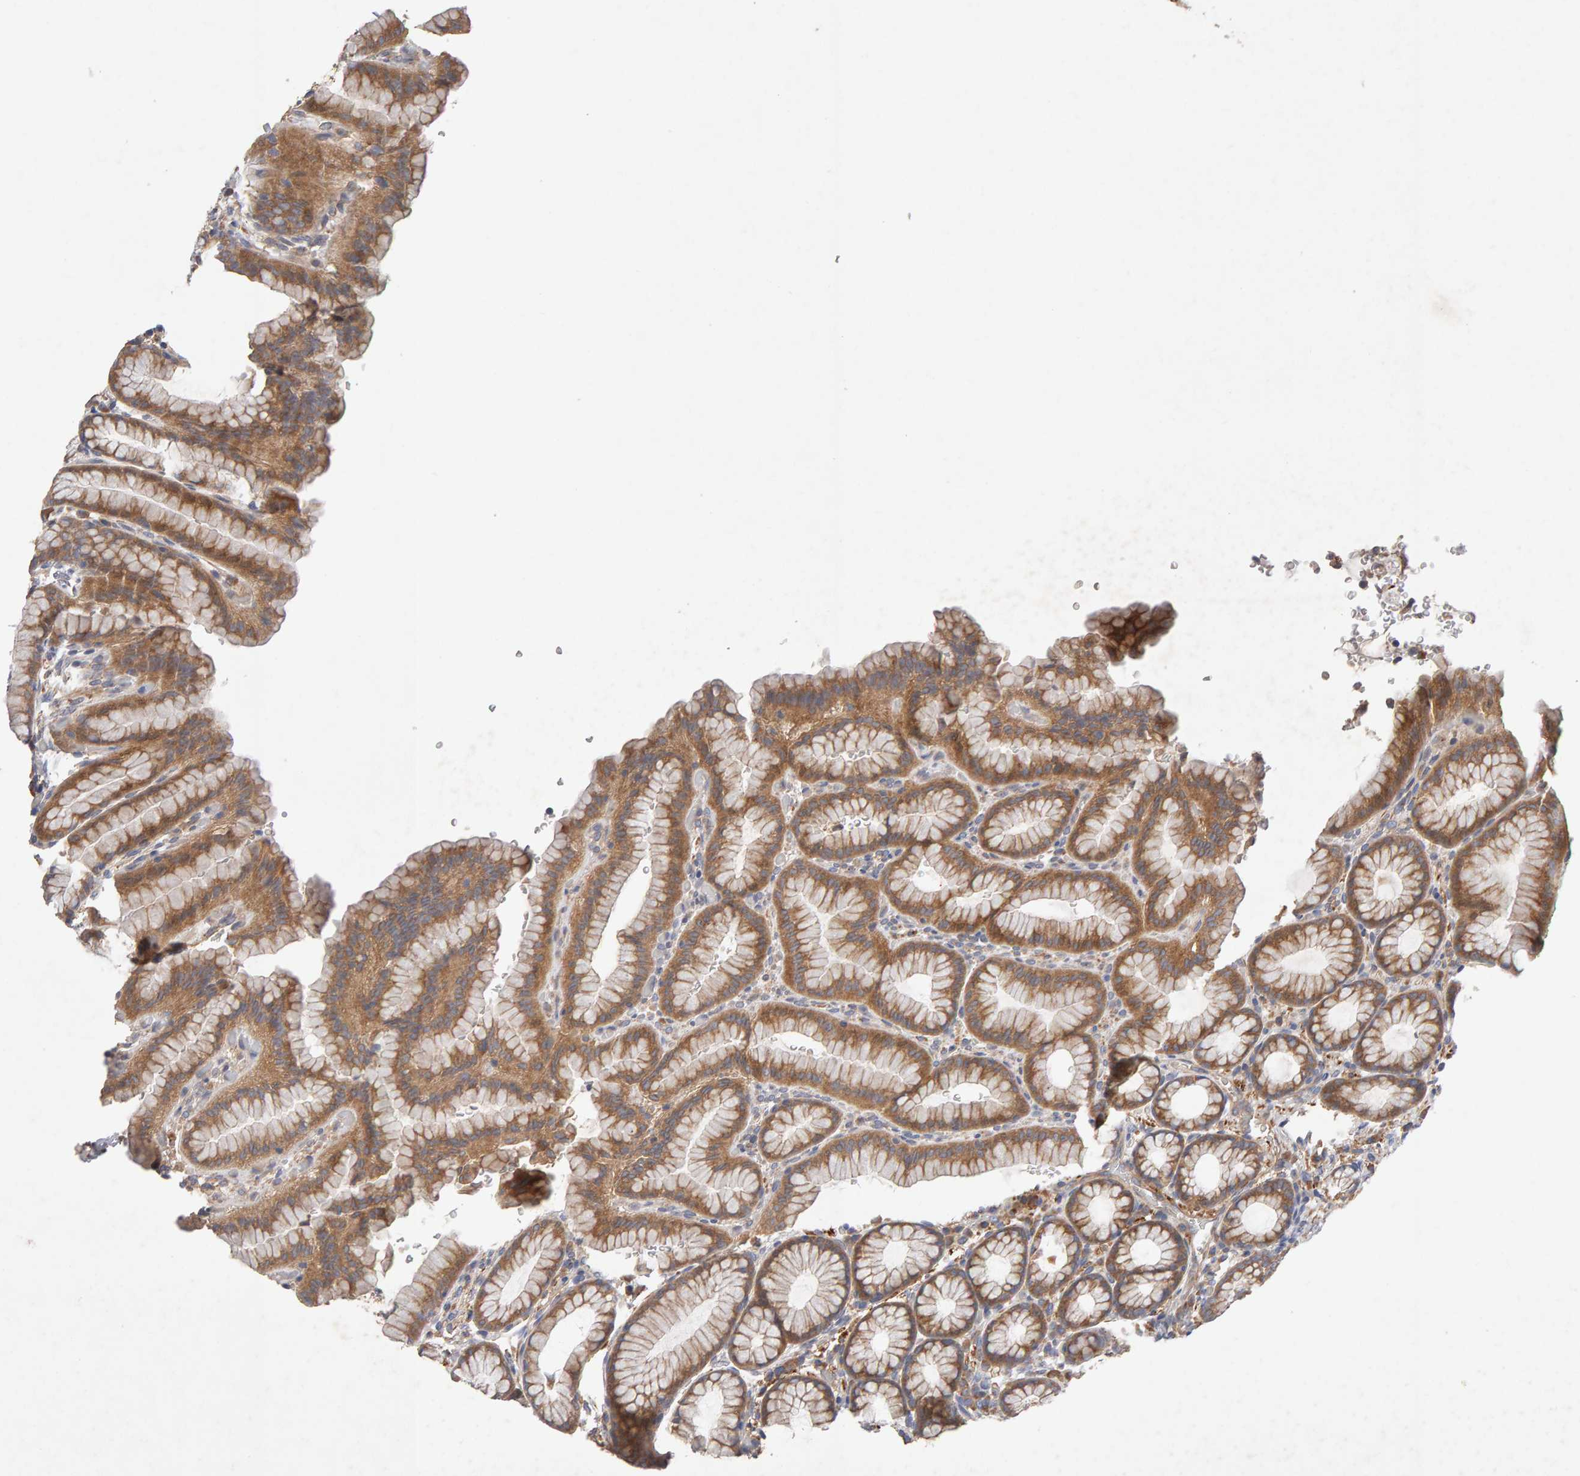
{"staining": {"intensity": "moderate", "quantity": ">75%", "location": "cytoplasmic/membranous"}, "tissue": "stomach", "cell_type": "Glandular cells", "image_type": "normal", "snomed": [{"axis": "morphology", "description": "Normal tissue, NOS"}, {"axis": "topography", "description": "Stomach"}], "caption": "The histopathology image exhibits immunohistochemical staining of unremarkable stomach. There is moderate cytoplasmic/membranous expression is identified in approximately >75% of glandular cells. (IHC, brightfield microscopy, high magnification).", "gene": "RNF19A", "patient": {"sex": "male", "age": 42}}